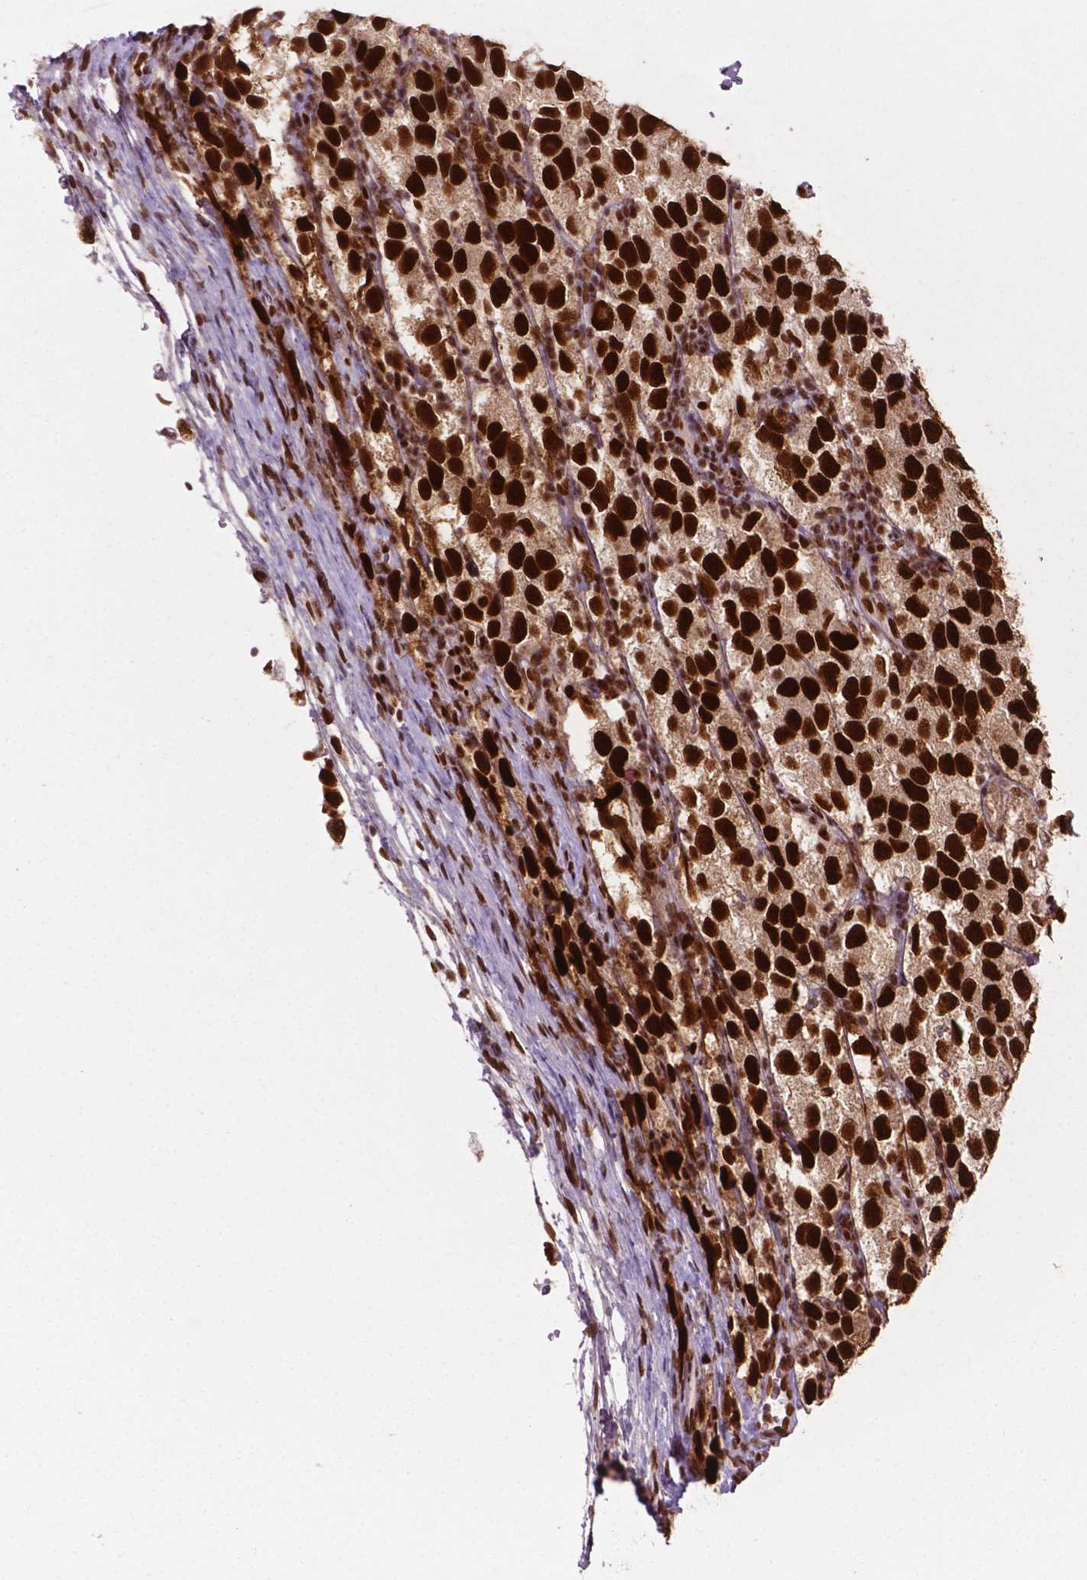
{"staining": {"intensity": "strong", "quantity": ">75%", "location": "nuclear"}, "tissue": "testis cancer", "cell_type": "Tumor cells", "image_type": "cancer", "snomed": [{"axis": "morphology", "description": "Seminoma, NOS"}, {"axis": "topography", "description": "Testis"}], "caption": "Immunohistochemistry of human testis cancer reveals high levels of strong nuclear staining in about >75% of tumor cells.", "gene": "MLH1", "patient": {"sex": "male", "age": 26}}